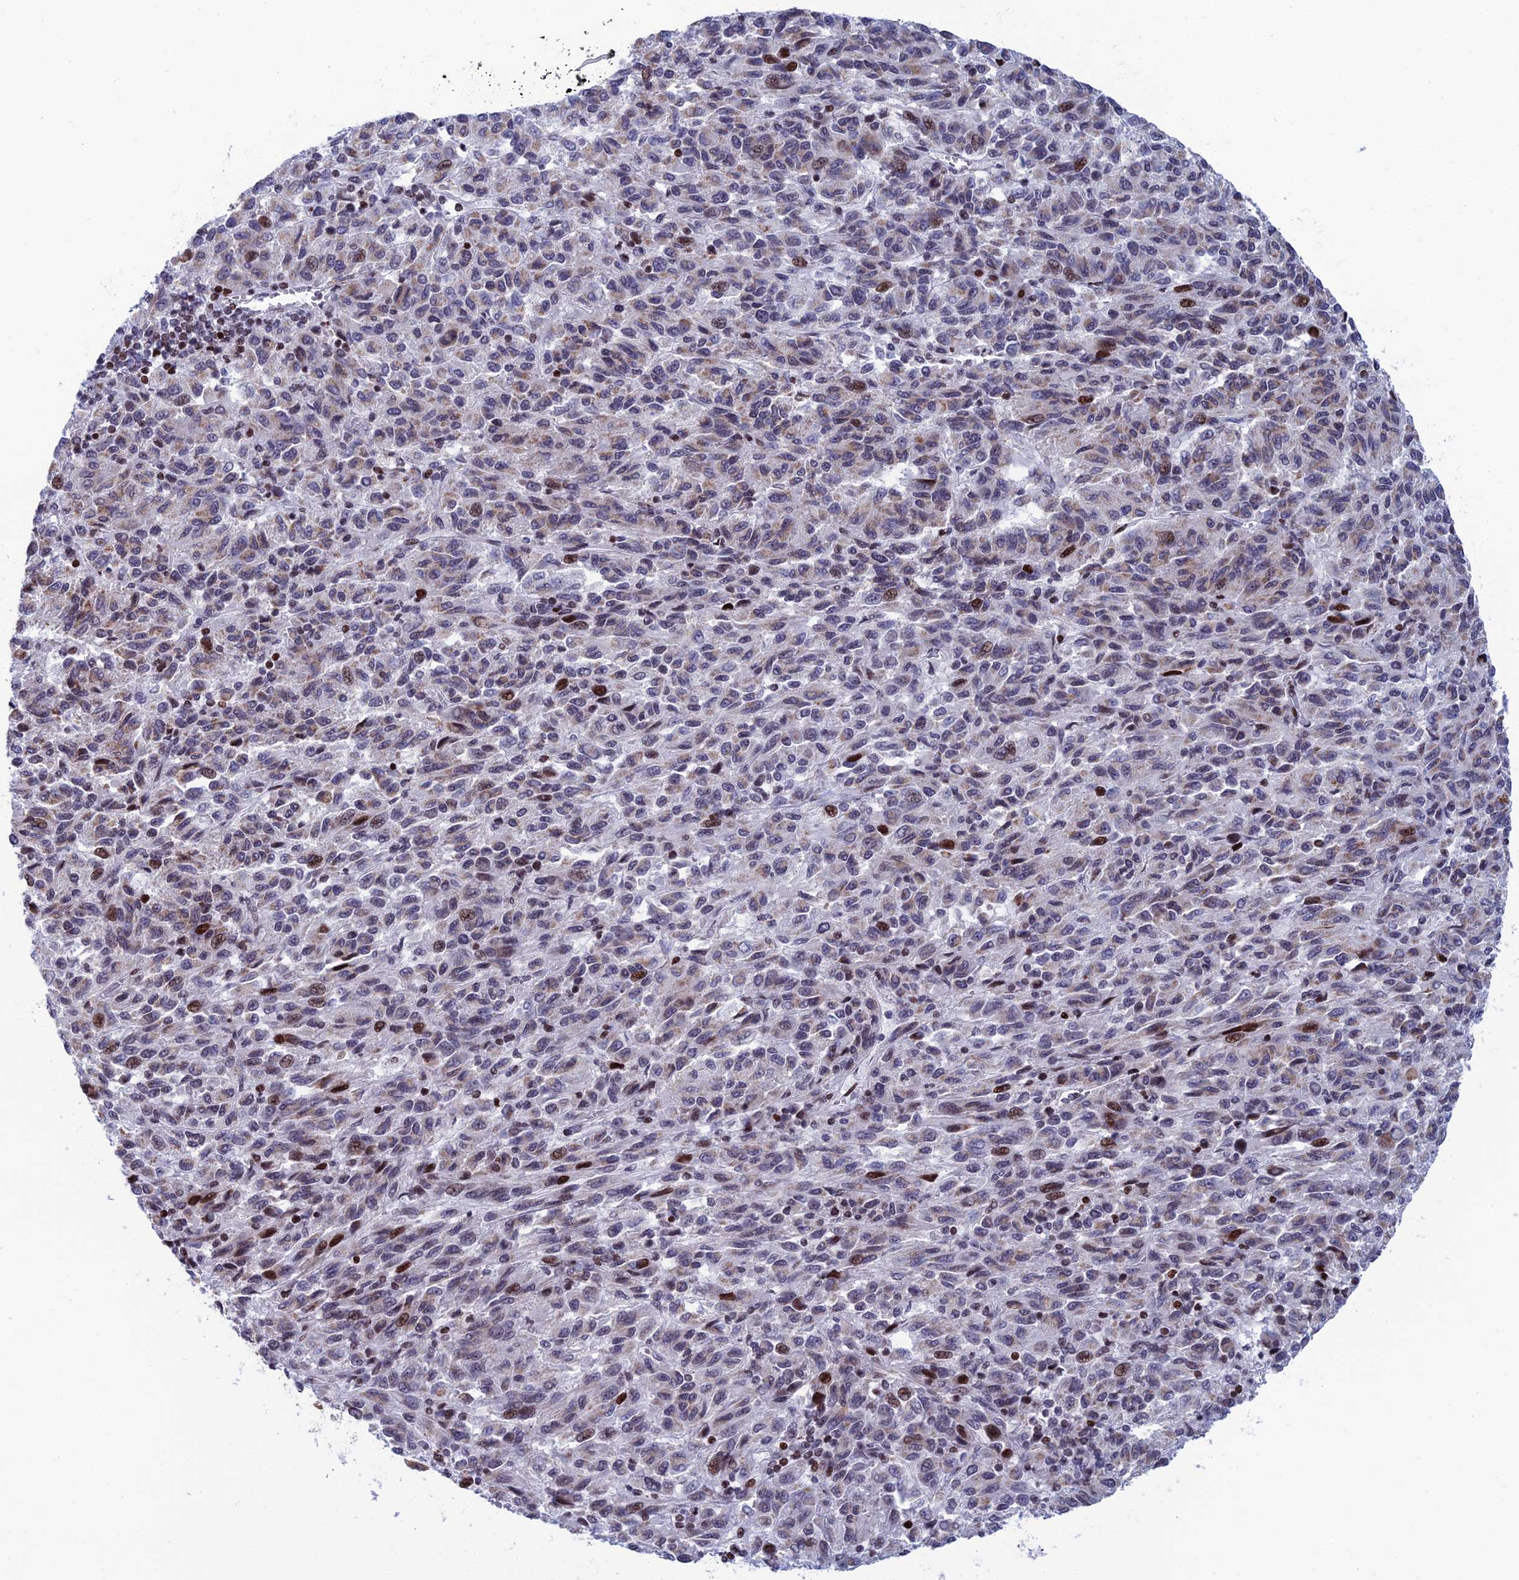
{"staining": {"intensity": "strong", "quantity": "<25%", "location": "cytoplasmic/membranous,nuclear"}, "tissue": "melanoma", "cell_type": "Tumor cells", "image_type": "cancer", "snomed": [{"axis": "morphology", "description": "Malignant melanoma, Metastatic site"}, {"axis": "topography", "description": "Lung"}], "caption": "The micrograph shows staining of melanoma, revealing strong cytoplasmic/membranous and nuclear protein positivity (brown color) within tumor cells. (Brightfield microscopy of DAB IHC at high magnification).", "gene": "AFF3", "patient": {"sex": "male", "age": 64}}